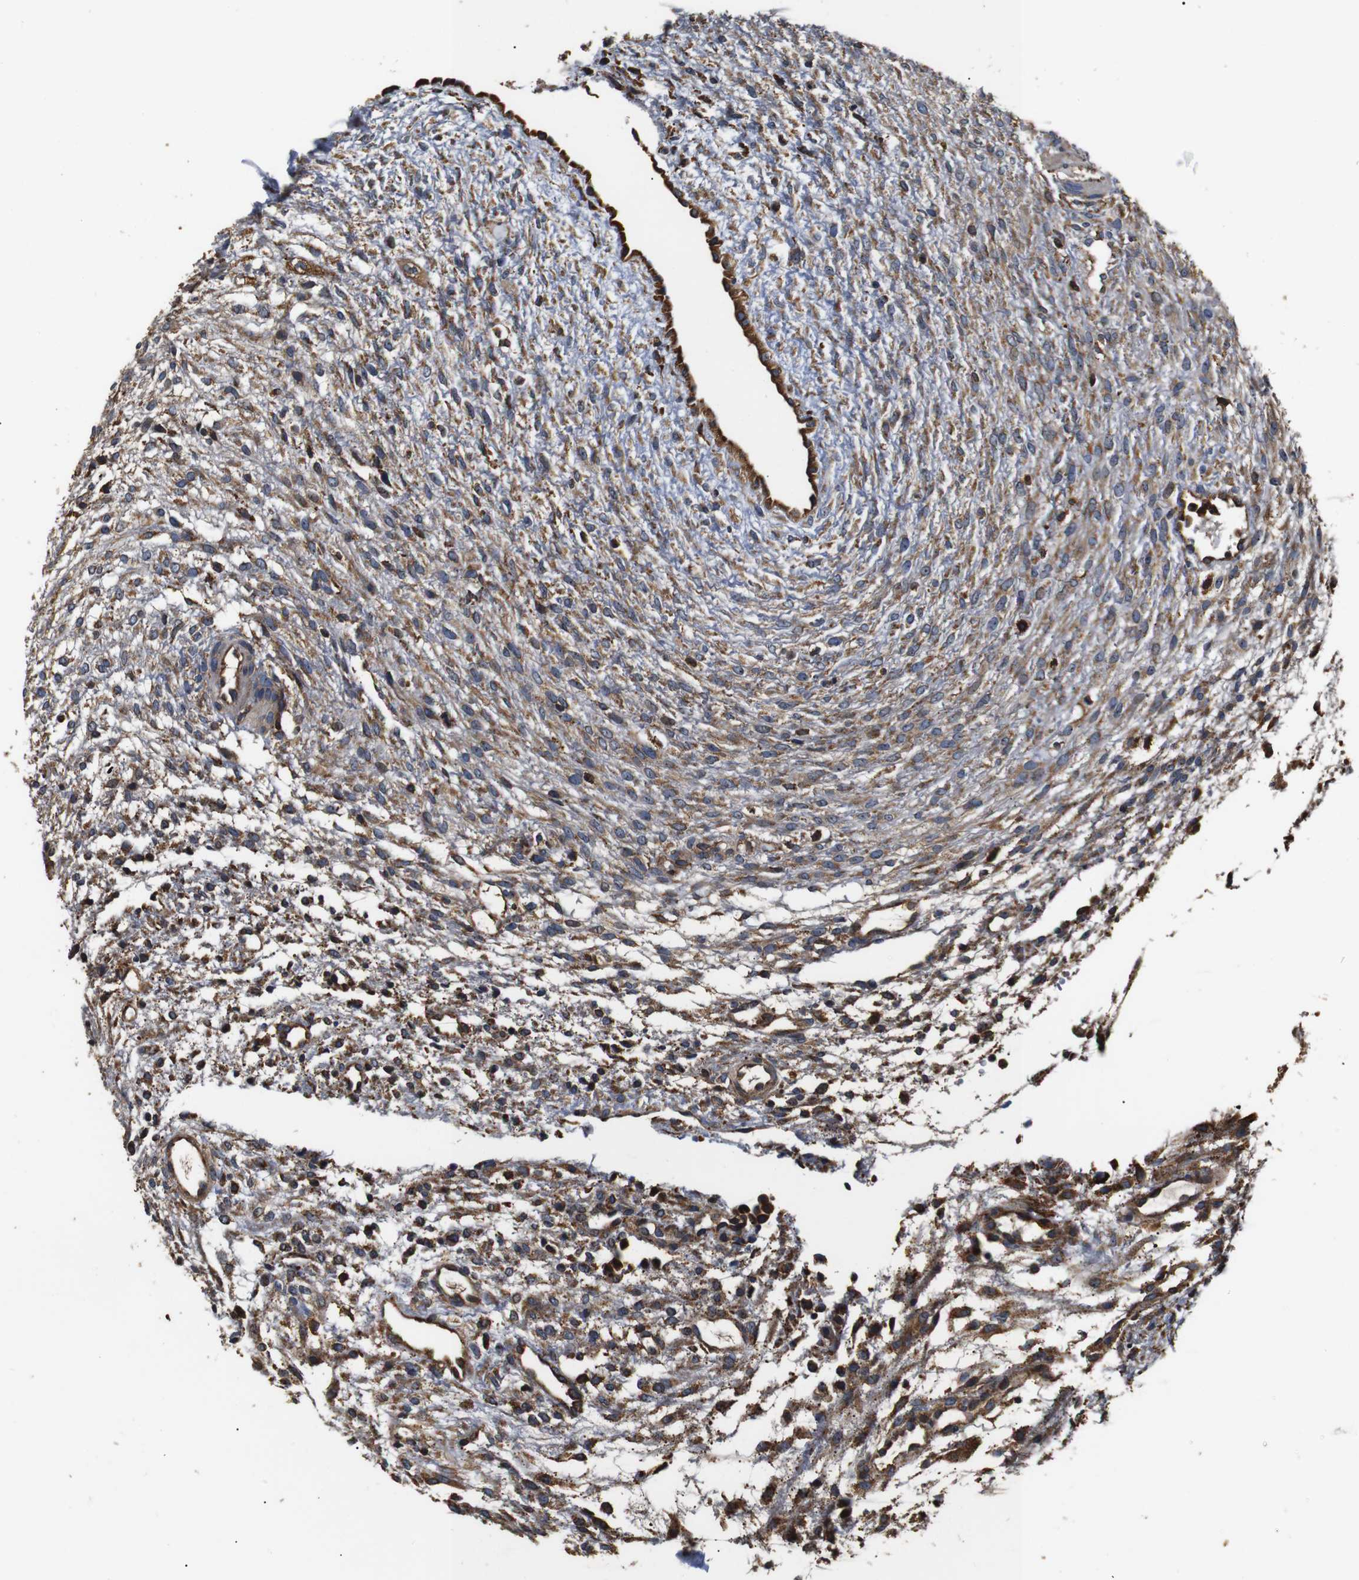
{"staining": {"intensity": "moderate", "quantity": "25%-75%", "location": "cytoplasmic/membranous"}, "tissue": "ovary", "cell_type": "Ovarian stroma cells", "image_type": "normal", "snomed": [{"axis": "morphology", "description": "Normal tissue, NOS"}, {"axis": "morphology", "description": "Cyst, NOS"}, {"axis": "topography", "description": "Ovary"}], "caption": "Immunohistochemistry (IHC) image of benign ovary stained for a protein (brown), which reveals medium levels of moderate cytoplasmic/membranous expression in approximately 25%-75% of ovarian stroma cells.", "gene": "HHIP", "patient": {"sex": "female", "age": 18}}